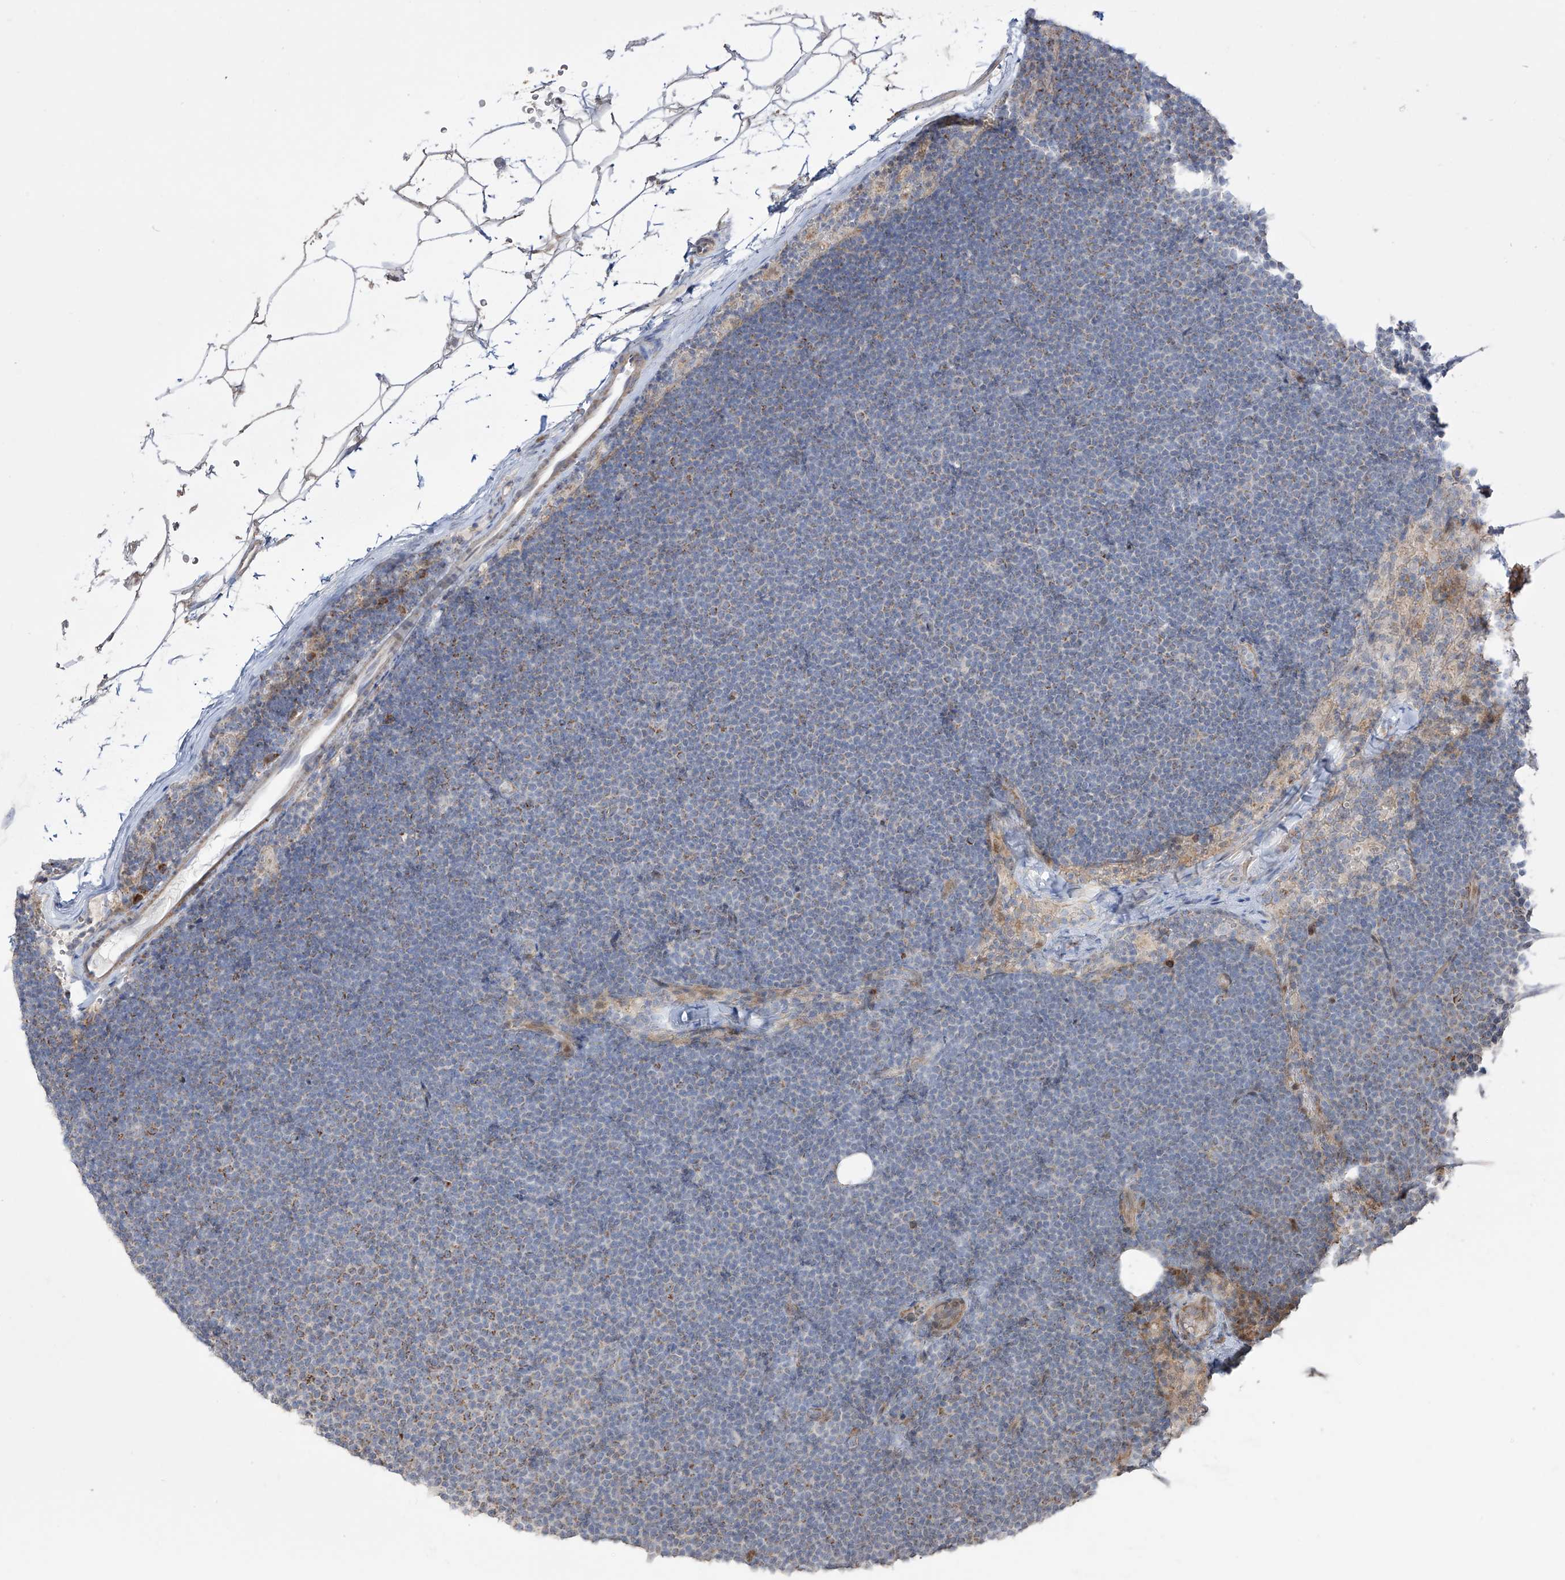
{"staining": {"intensity": "negative", "quantity": "none", "location": "none"}, "tissue": "lymphoma", "cell_type": "Tumor cells", "image_type": "cancer", "snomed": [{"axis": "morphology", "description": "Malignant lymphoma, non-Hodgkin's type, Low grade"}, {"axis": "topography", "description": "Lymph node"}], "caption": "The histopathology image demonstrates no staining of tumor cells in malignant lymphoma, non-Hodgkin's type (low-grade).", "gene": "YKT6", "patient": {"sex": "female", "age": 53}}